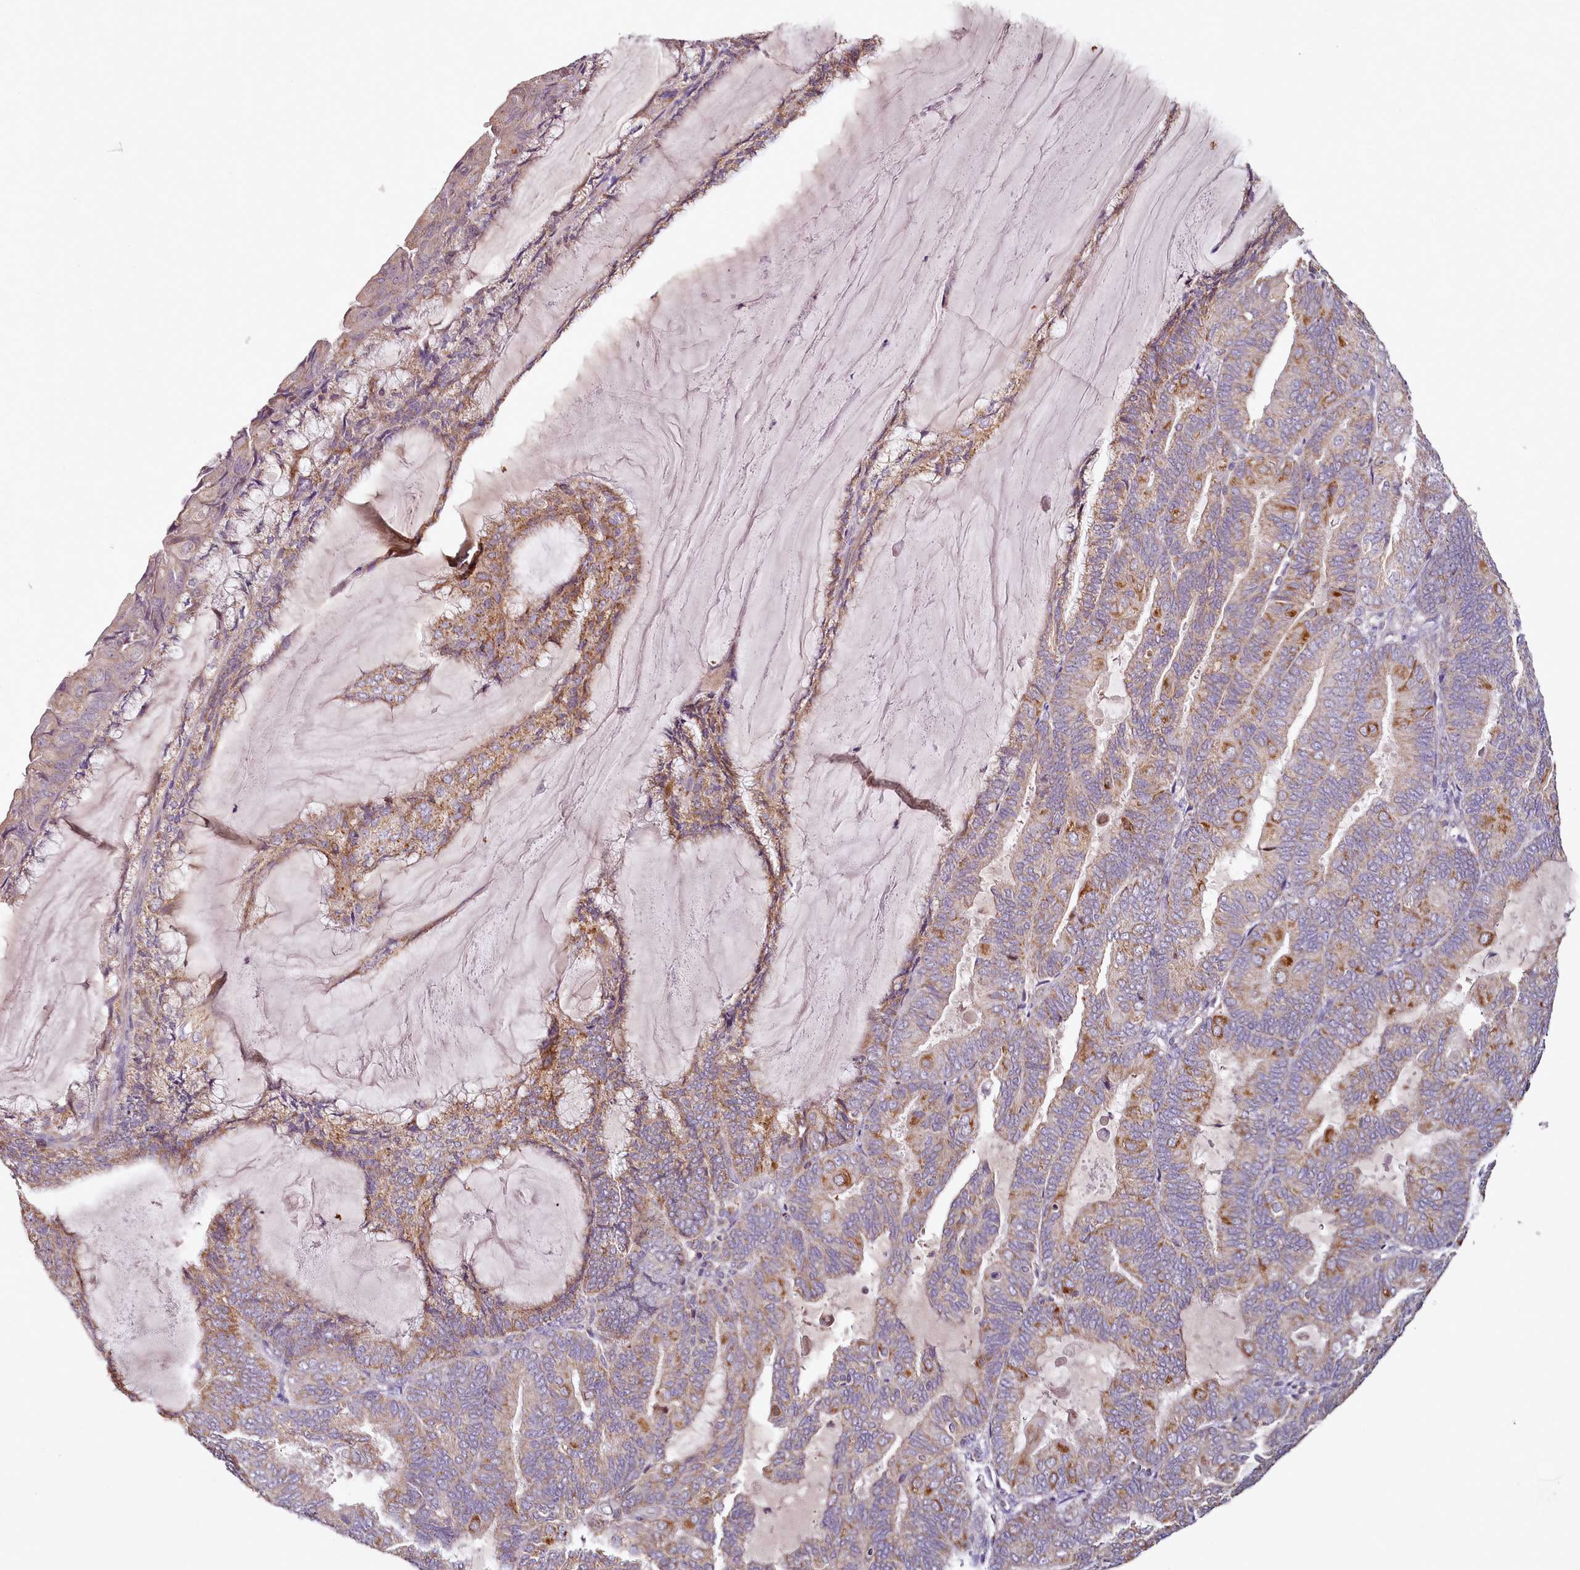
{"staining": {"intensity": "moderate", "quantity": "<25%", "location": "cytoplasmic/membranous"}, "tissue": "endometrial cancer", "cell_type": "Tumor cells", "image_type": "cancer", "snomed": [{"axis": "morphology", "description": "Adenocarcinoma, NOS"}, {"axis": "topography", "description": "Endometrium"}], "caption": "Immunohistochemical staining of human endometrial adenocarcinoma reveals moderate cytoplasmic/membranous protein staining in about <25% of tumor cells.", "gene": "ACSS1", "patient": {"sex": "female", "age": 81}}